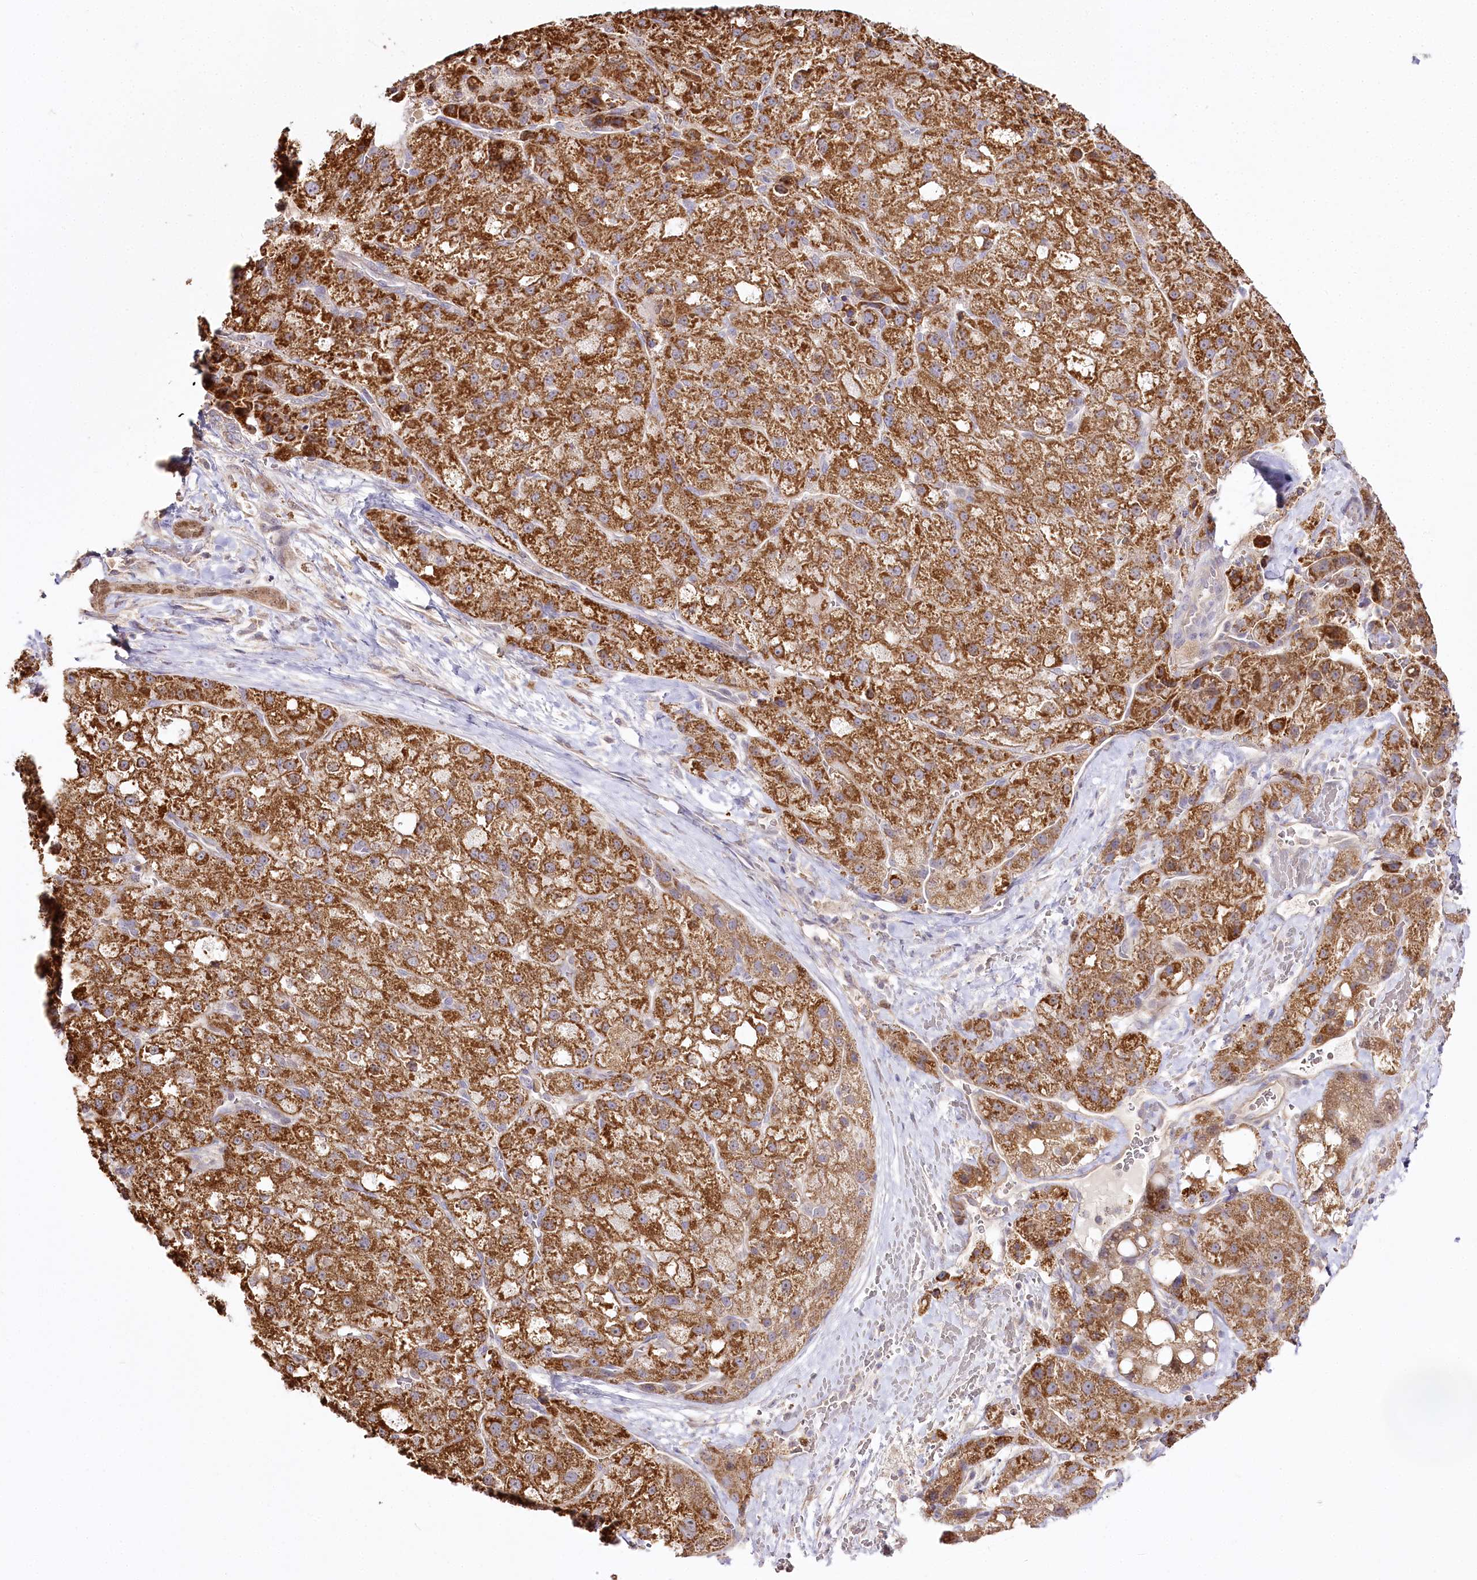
{"staining": {"intensity": "strong", "quantity": ">75%", "location": "cytoplasmic/membranous"}, "tissue": "liver cancer", "cell_type": "Tumor cells", "image_type": "cancer", "snomed": [{"axis": "morphology", "description": "Normal tissue, NOS"}, {"axis": "morphology", "description": "Carcinoma, Hepatocellular, NOS"}, {"axis": "topography", "description": "Liver"}], "caption": "Tumor cells display strong cytoplasmic/membranous staining in about >75% of cells in liver hepatocellular carcinoma.", "gene": "ZNF226", "patient": {"sex": "male", "age": 57}}